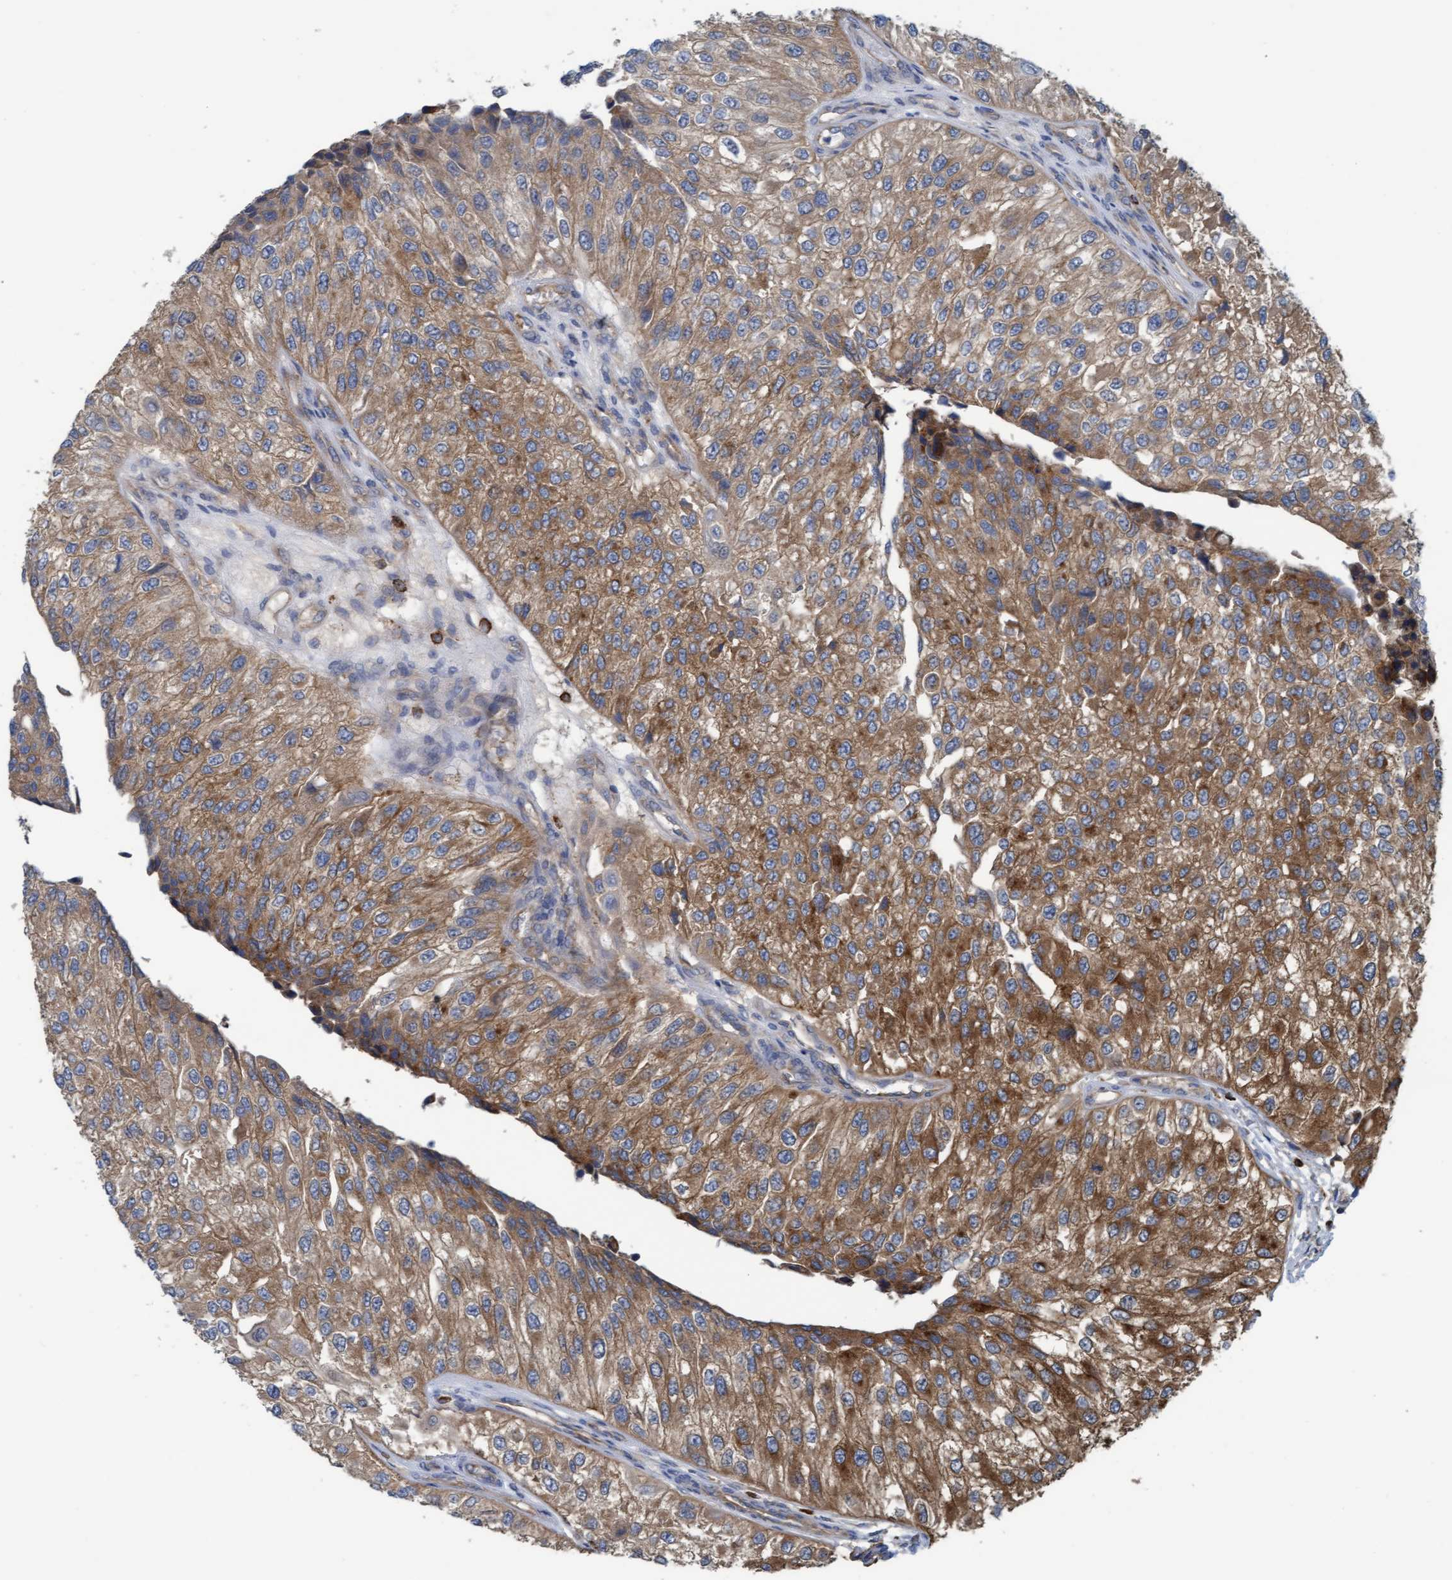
{"staining": {"intensity": "moderate", "quantity": ">75%", "location": "cytoplasmic/membranous"}, "tissue": "urothelial cancer", "cell_type": "Tumor cells", "image_type": "cancer", "snomed": [{"axis": "morphology", "description": "Urothelial carcinoma, High grade"}, {"axis": "topography", "description": "Kidney"}, {"axis": "topography", "description": "Urinary bladder"}], "caption": "Urothelial cancer was stained to show a protein in brown. There is medium levels of moderate cytoplasmic/membranous positivity in about >75% of tumor cells. (Brightfield microscopy of DAB IHC at high magnification).", "gene": "LRSAM1", "patient": {"sex": "male", "age": 77}}